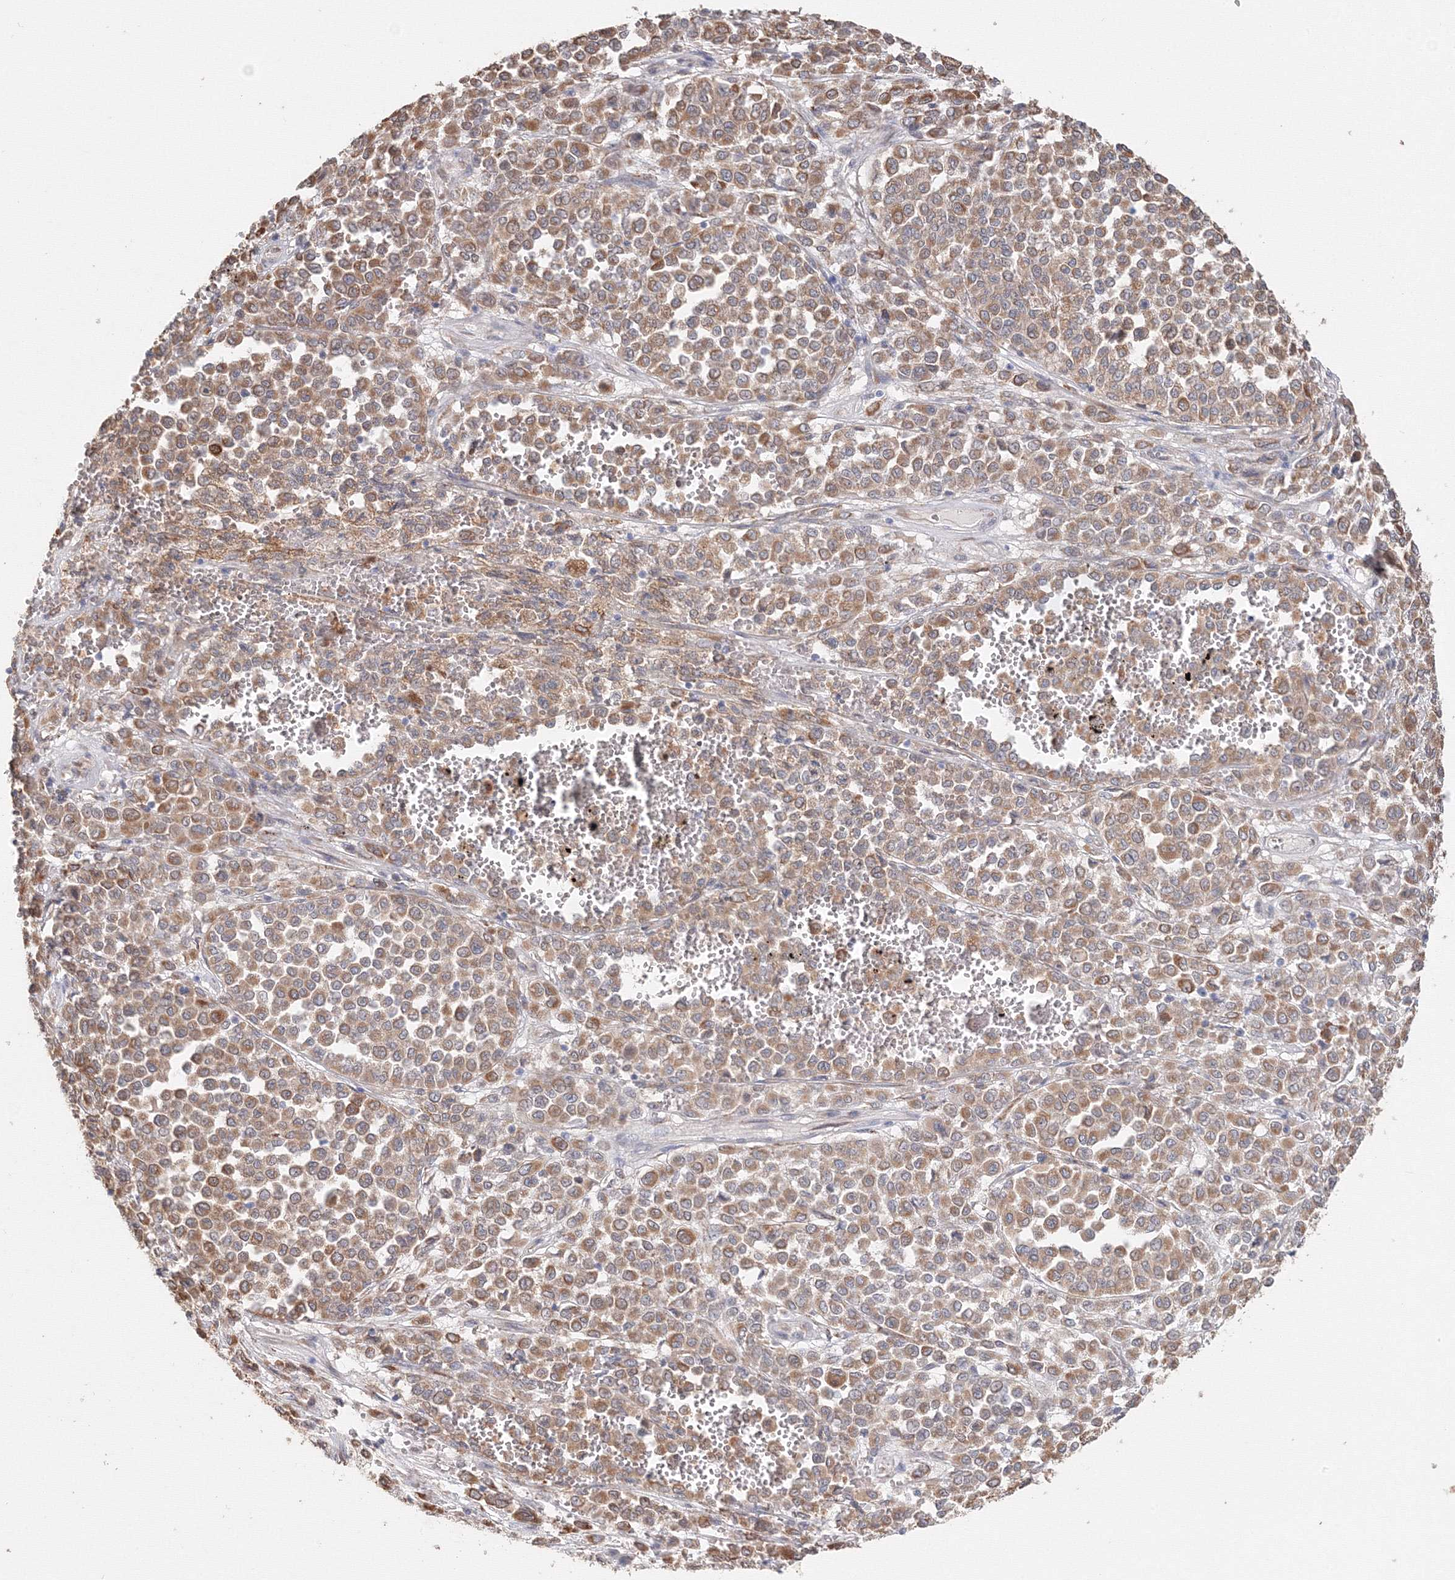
{"staining": {"intensity": "moderate", "quantity": ">75%", "location": "cytoplasmic/membranous"}, "tissue": "melanoma", "cell_type": "Tumor cells", "image_type": "cancer", "snomed": [{"axis": "morphology", "description": "Malignant melanoma, Metastatic site"}, {"axis": "topography", "description": "Pancreas"}], "caption": "Melanoma stained with a brown dye displays moderate cytoplasmic/membranous positive expression in approximately >75% of tumor cells.", "gene": "DHRS12", "patient": {"sex": "female", "age": 30}}